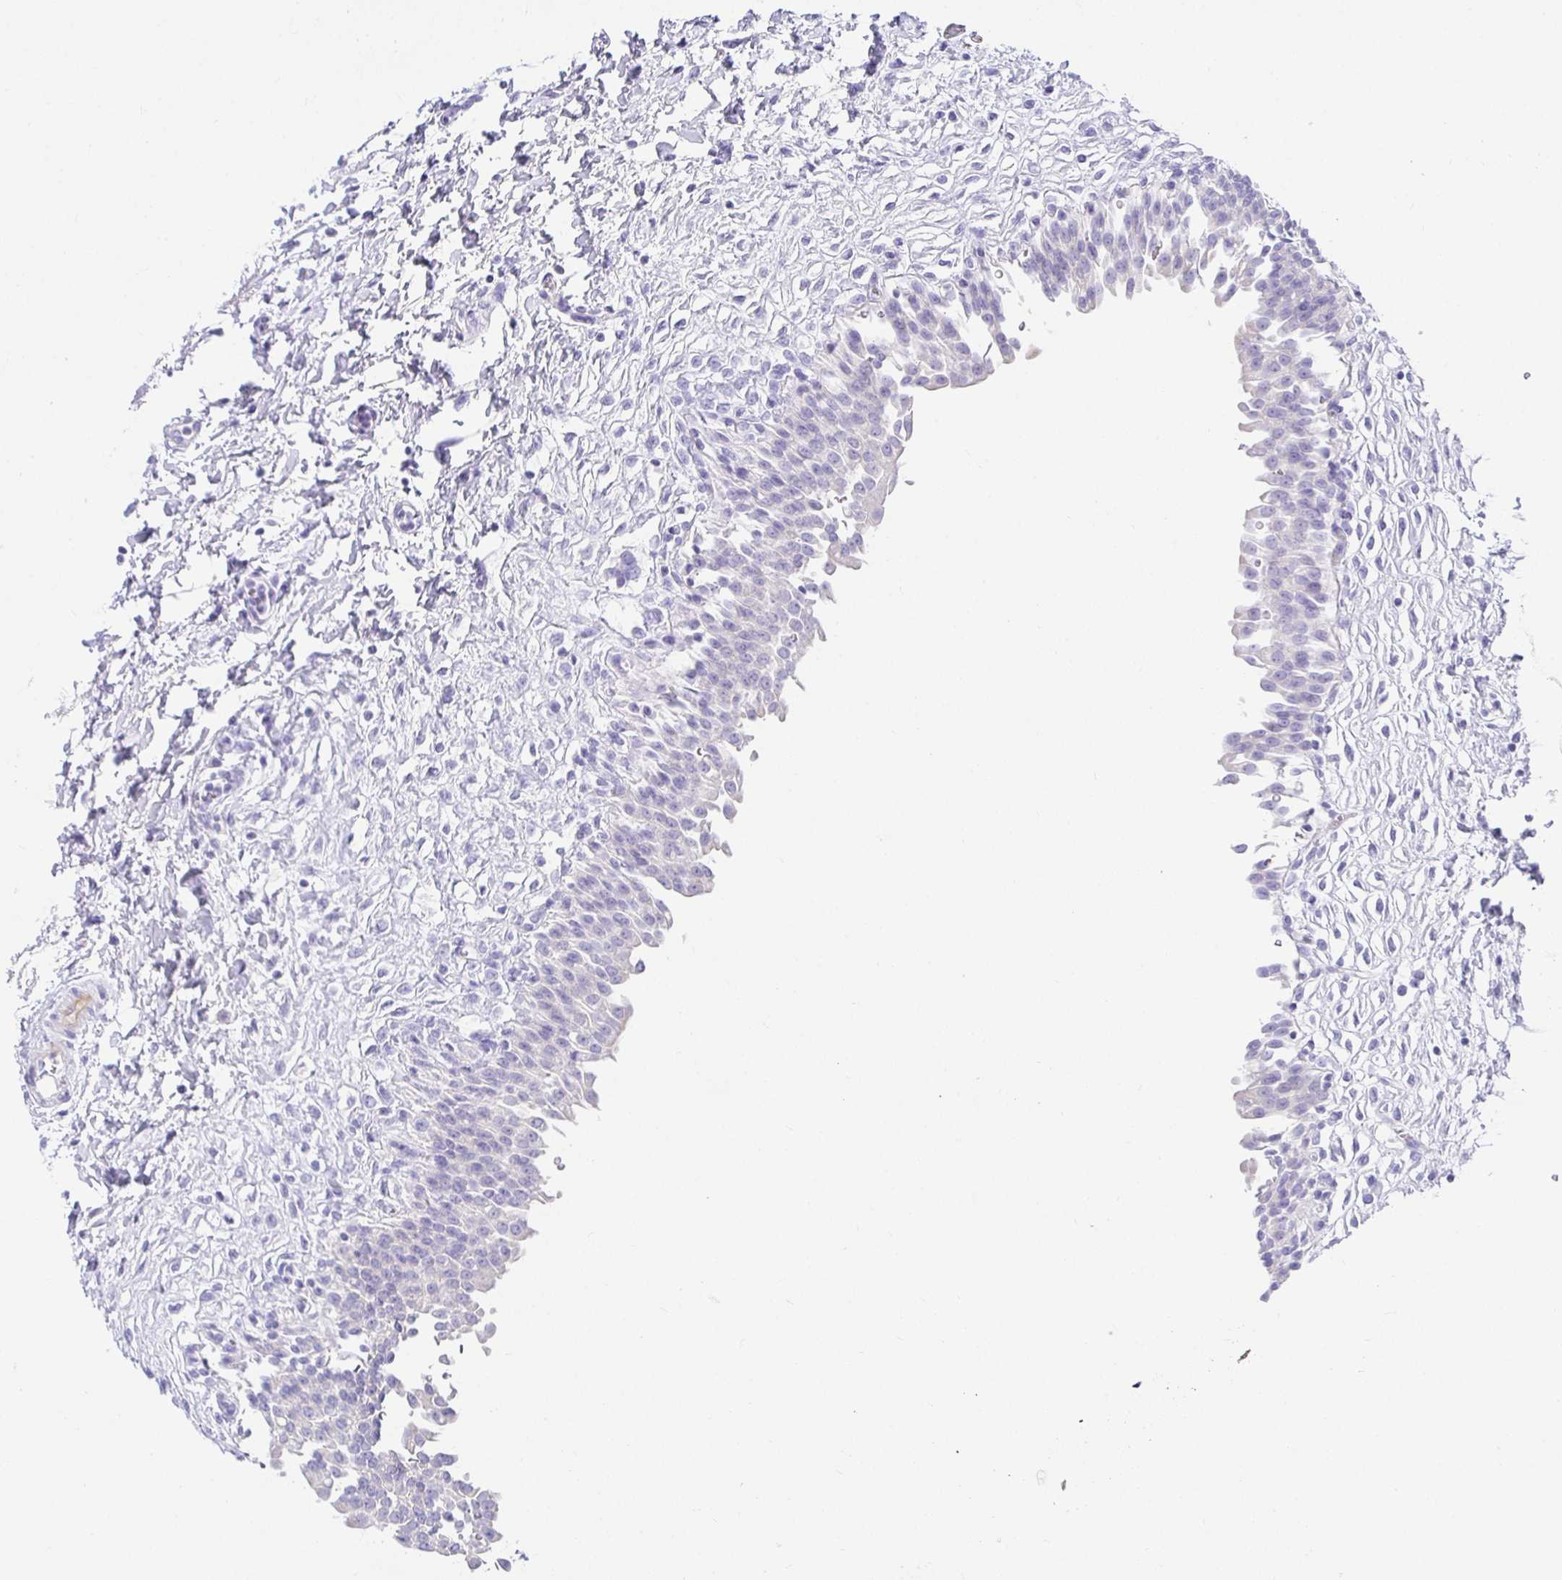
{"staining": {"intensity": "negative", "quantity": "none", "location": "none"}, "tissue": "urinary bladder", "cell_type": "Urothelial cells", "image_type": "normal", "snomed": [{"axis": "morphology", "description": "Normal tissue, NOS"}, {"axis": "topography", "description": "Urinary bladder"}], "caption": "High power microscopy photomicrograph of an IHC histopathology image of benign urinary bladder, revealing no significant staining in urothelial cells. Brightfield microscopy of IHC stained with DAB (3,3'-diaminobenzidine) (brown) and hematoxylin (blue), captured at high magnification.", "gene": "CHAT", "patient": {"sex": "male", "age": 37}}